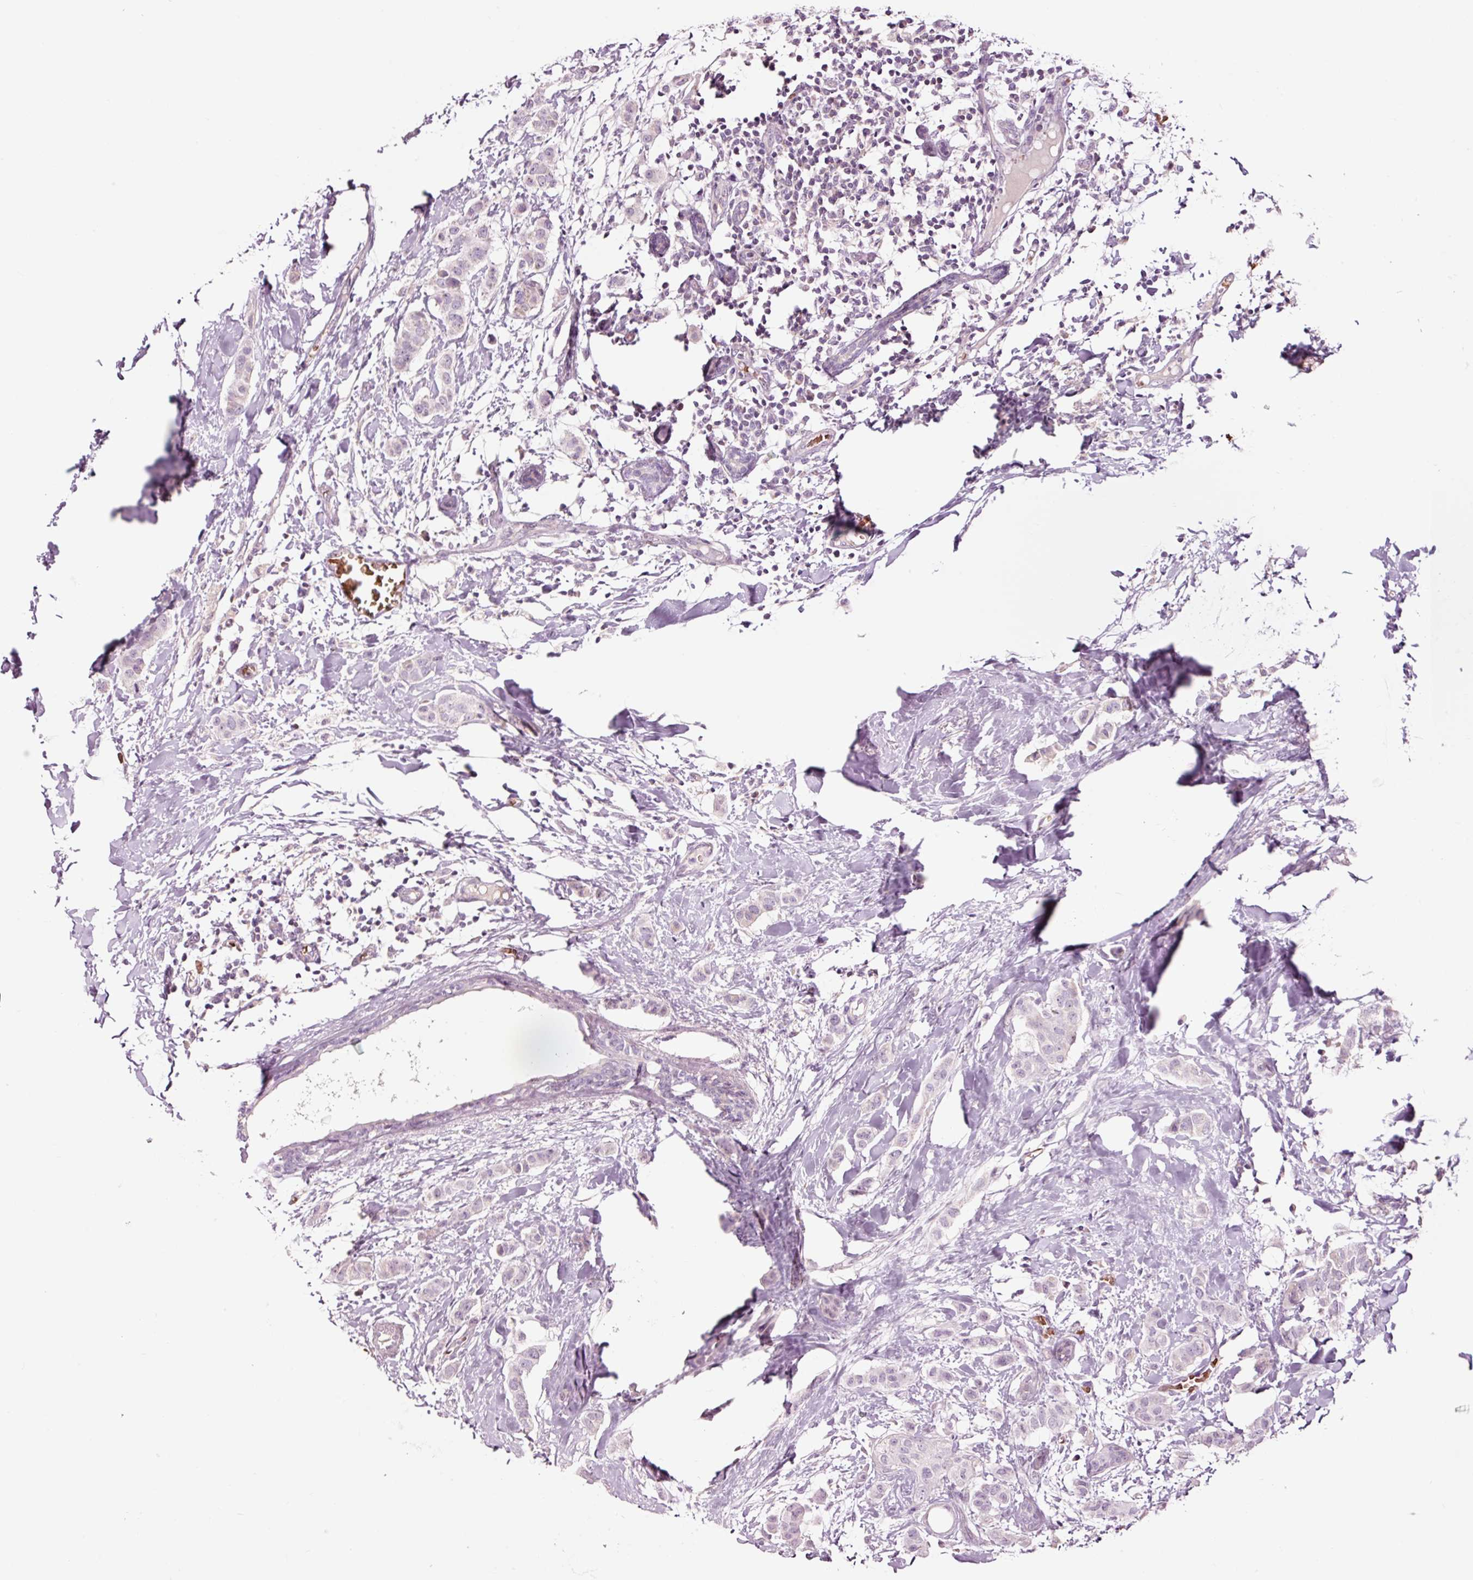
{"staining": {"intensity": "negative", "quantity": "none", "location": "none"}, "tissue": "breast cancer", "cell_type": "Tumor cells", "image_type": "cancer", "snomed": [{"axis": "morphology", "description": "Duct carcinoma"}, {"axis": "topography", "description": "Breast"}], "caption": "An image of human breast cancer is negative for staining in tumor cells.", "gene": "LDHAL6B", "patient": {"sex": "female", "age": 40}}